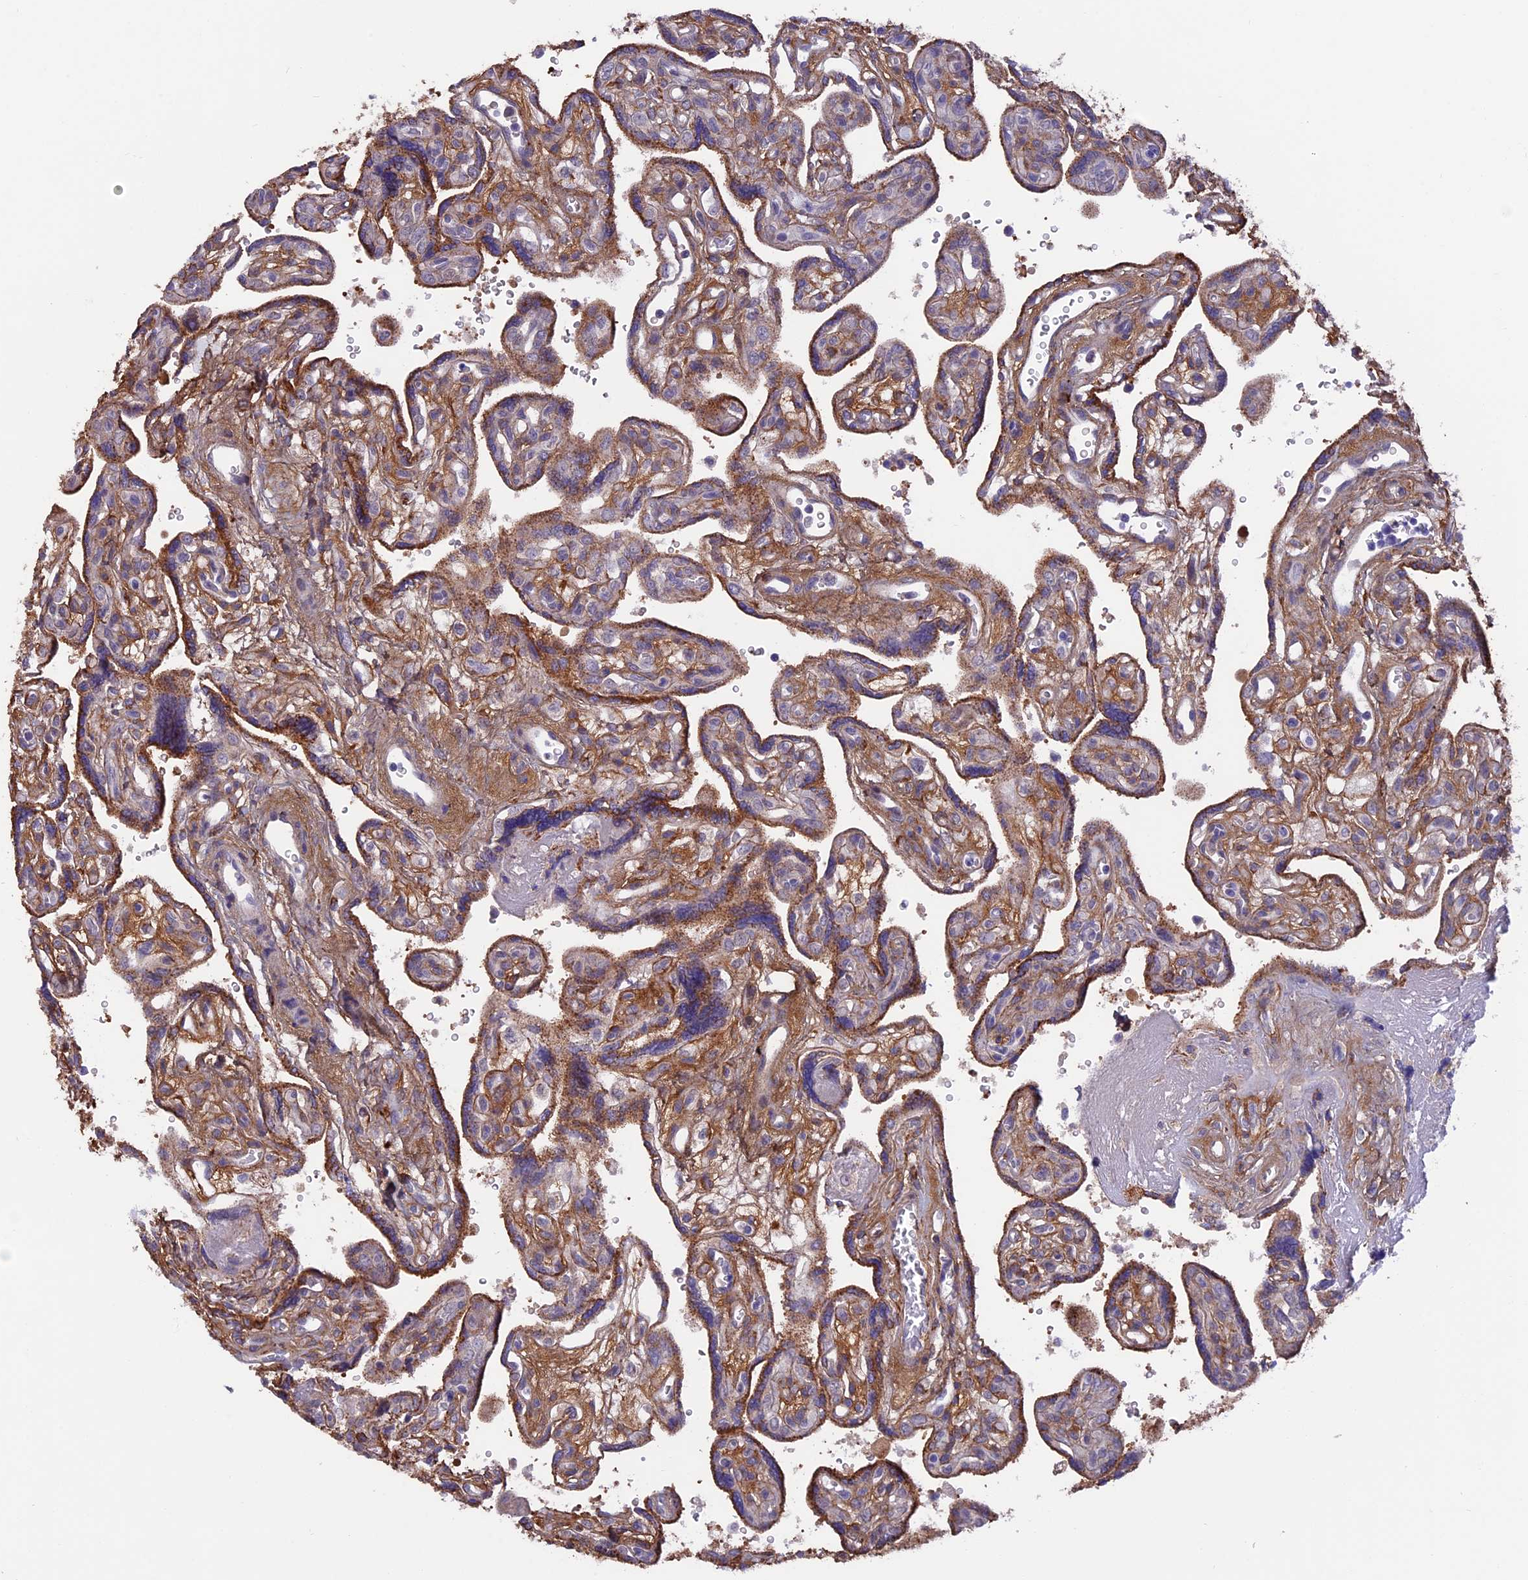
{"staining": {"intensity": "negative", "quantity": "none", "location": "none"}, "tissue": "placenta", "cell_type": "Decidual cells", "image_type": "normal", "snomed": [{"axis": "morphology", "description": "Normal tissue, NOS"}, {"axis": "topography", "description": "Placenta"}], "caption": "High magnification brightfield microscopy of unremarkable placenta stained with DAB (3,3'-diaminobenzidine) (brown) and counterstained with hematoxylin (blue): decidual cells show no significant staining. The staining was performed using DAB to visualize the protein expression in brown, while the nuclei were stained in blue with hematoxylin (Magnification: 20x).", "gene": "COL4A3", "patient": {"sex": "female", "age": 39}}